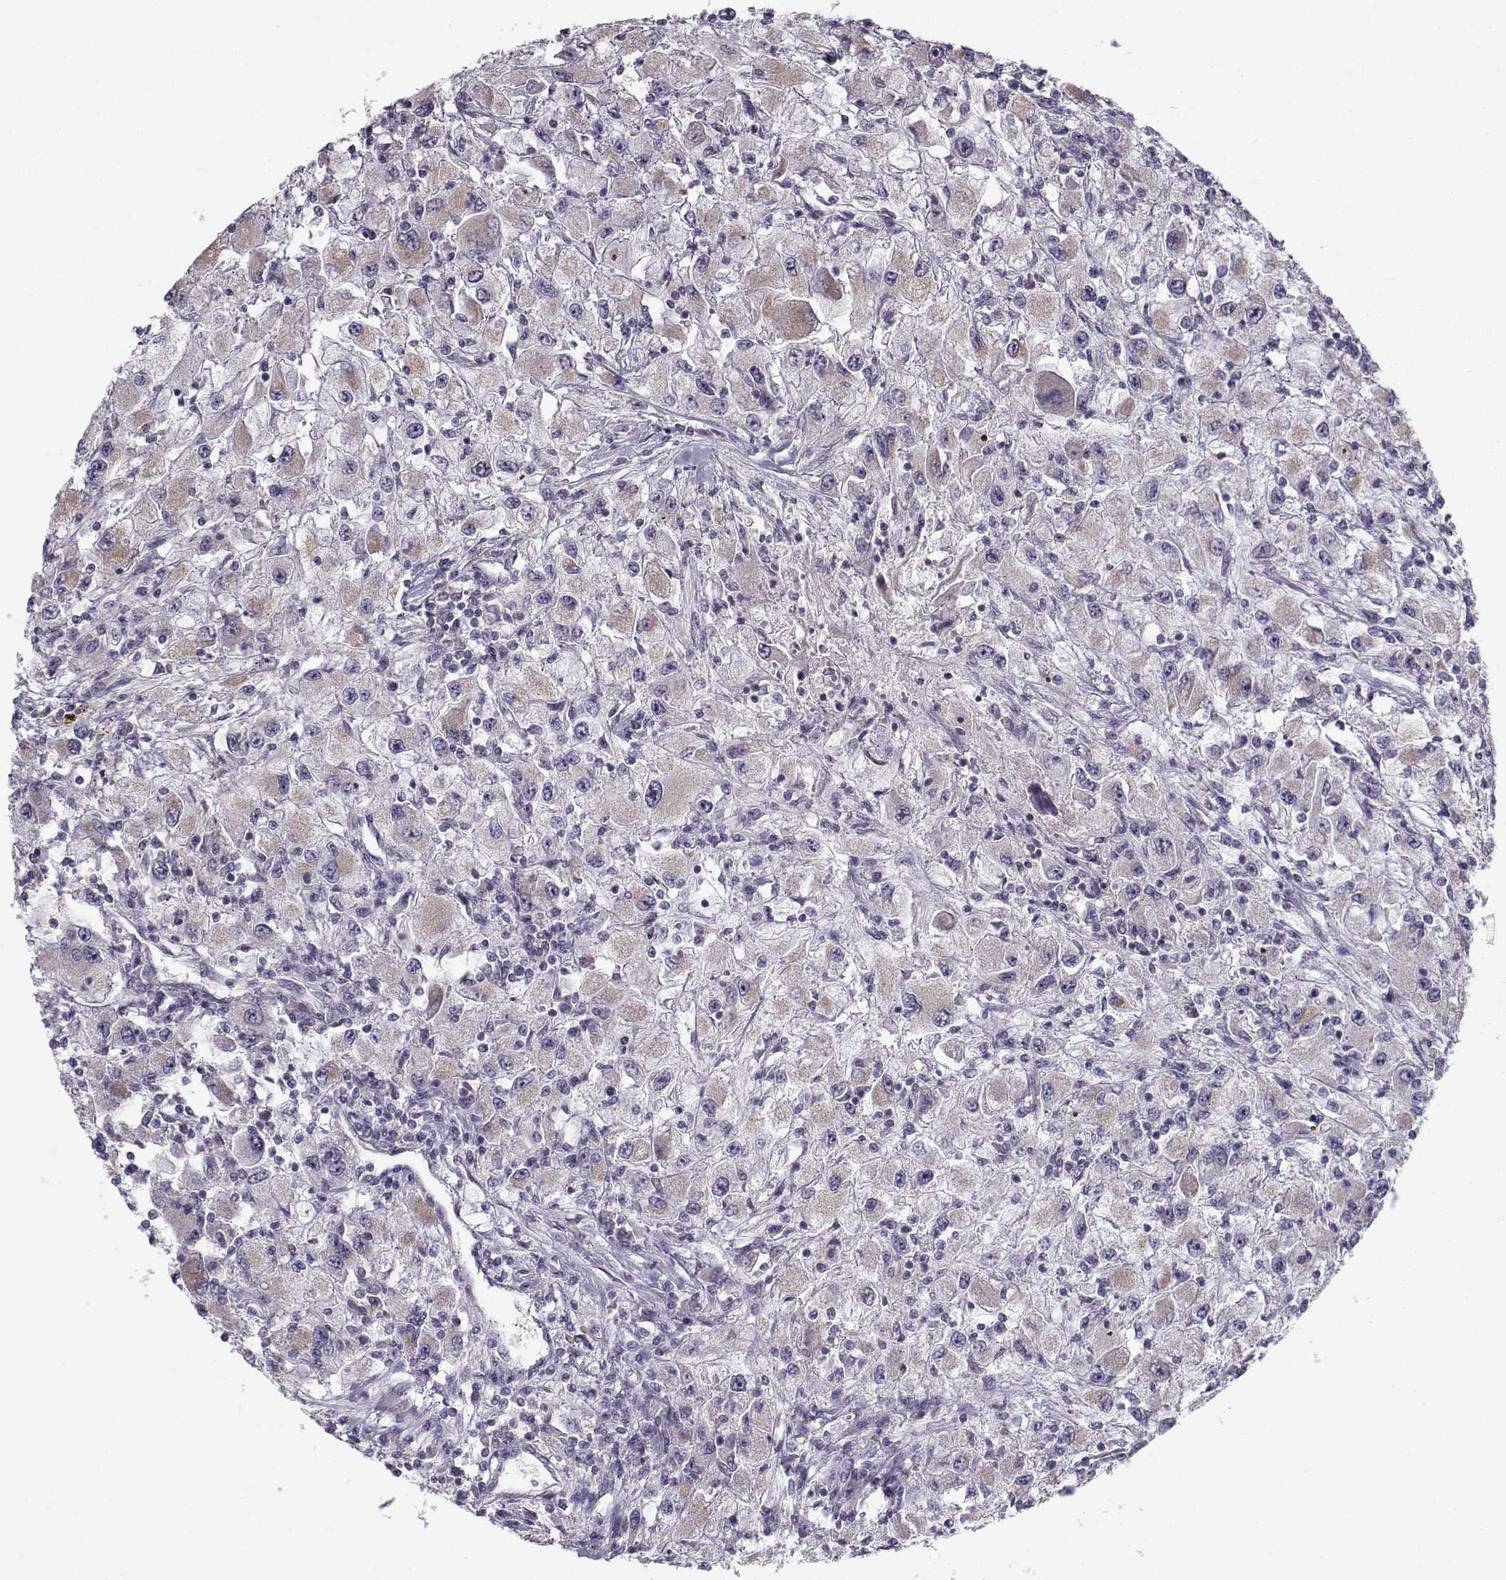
{"staining": {"intensity": "negative", "quantity": "none", "location": "none"}, "tissue": "renal cancer", "cell_type": "Tumor cells", "image_type": "cancer", "snomed": [{"axis": "morphology", "description": "Adenocarcinoma, NOS"}, {"axis": "topography", "description": "Kidney"}], "caption": "Renal adenocarcinoma was stained to show a protein in brown. There is no significant expression in tumor cells.", "gene": "SLC4A5", "patient": {"sex": "female", "age": 67}}